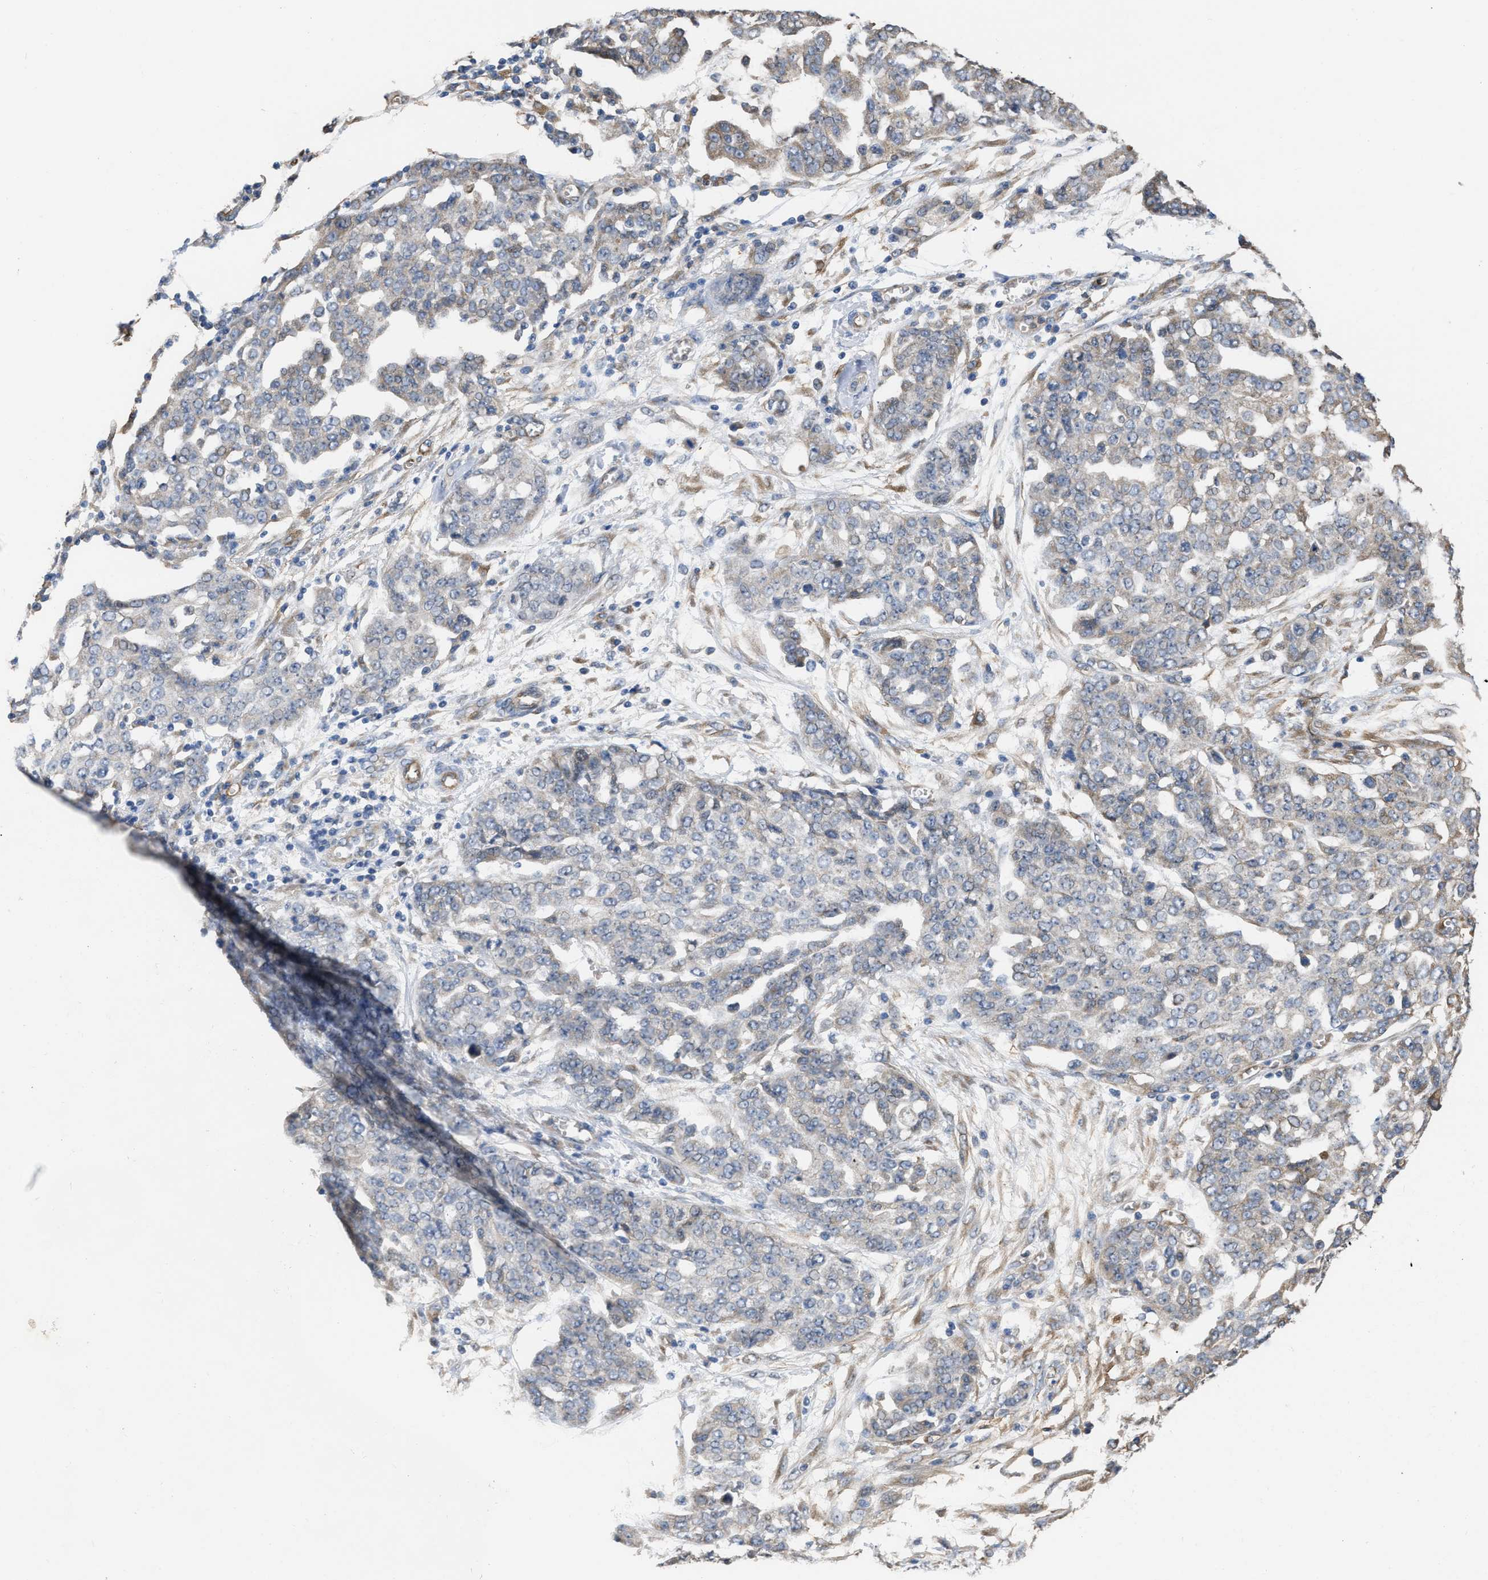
{"staining": {"intensity": "negative", "quantity": "none", "location": "none"}, "tissue": "ovarian cancer", "cell_type": "Tumor cells", "image_type": "cancer", "snomed": [{"axis": "morphology", "description": "Cystadenocarcinoma, serous, NOS"}, {"axis": "topography", "description": "Soft tissue"}, {"axis": "topography", "description": "Ovary"}], "caption": "DAB immunohistochemical staining of human ovarian cancer (serous cystadenocarcinoma) displays no significant positivity in tumor cells.", "gene": "SLC4A11", "patient": {"sex": "female", "age": 57}}